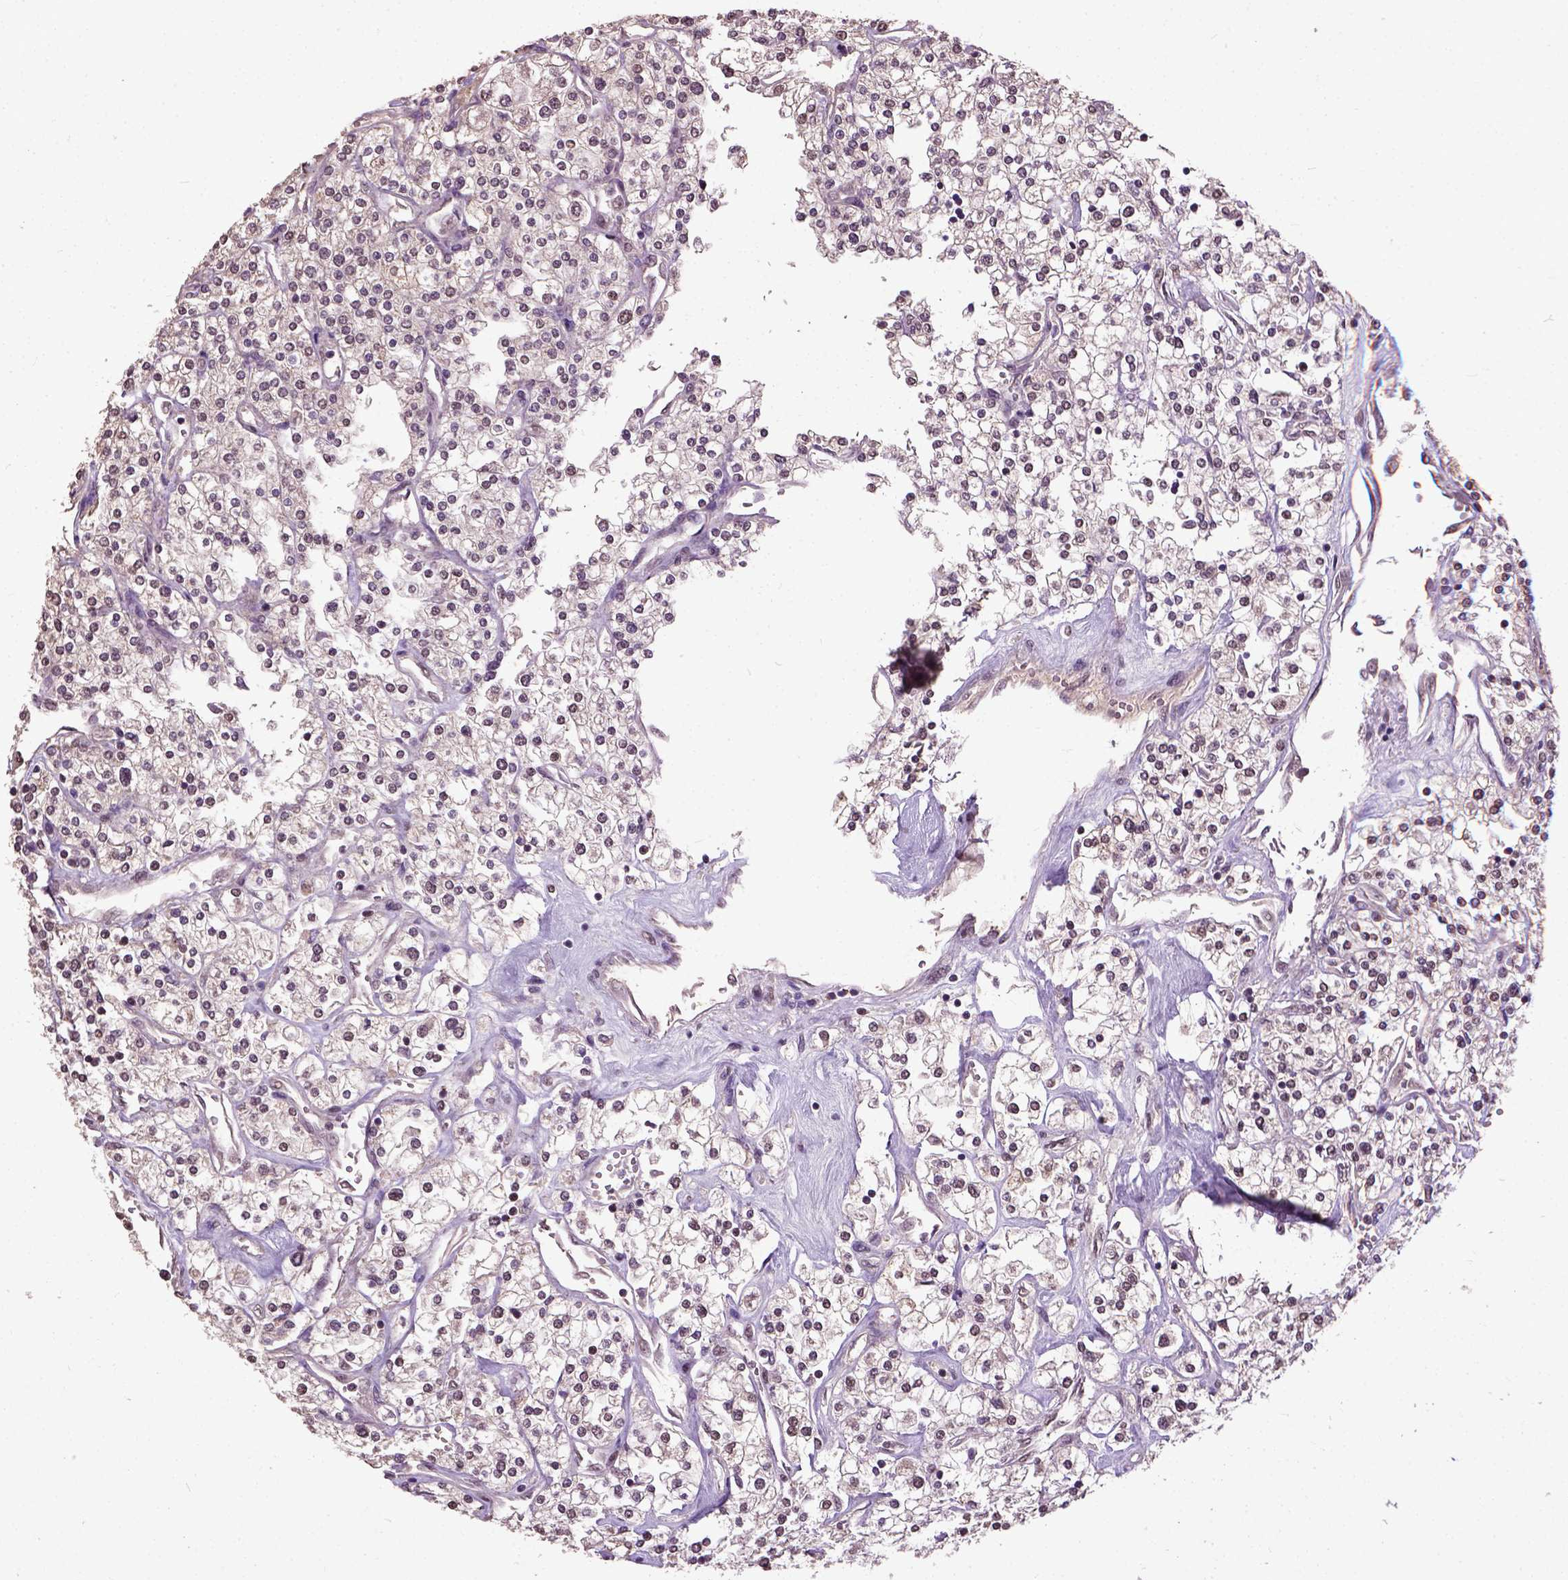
{"staining": {"intensity": "moderate", "quantity": "<25%", "location": "cytoplasmic/membranous,nuclear"}, "tissue": "renal cancer", "cell_type": "Tumor cells", "image_type": "cancer", "snomed": [{"axis": "morphology", "description": "Adenocarcinoma, NOS"}, {"axis": "topography", "description": "Kidney"}], "caption": "This photomicrograph demonstrates IHC staining of renal cancer (adenocarcinoma), with low moderate cytoplasmic/membranous and nuclear expression in about <25% of tumor cells.", "gene": "UBA3", "patient": {"sex": "male", "age": 80}}